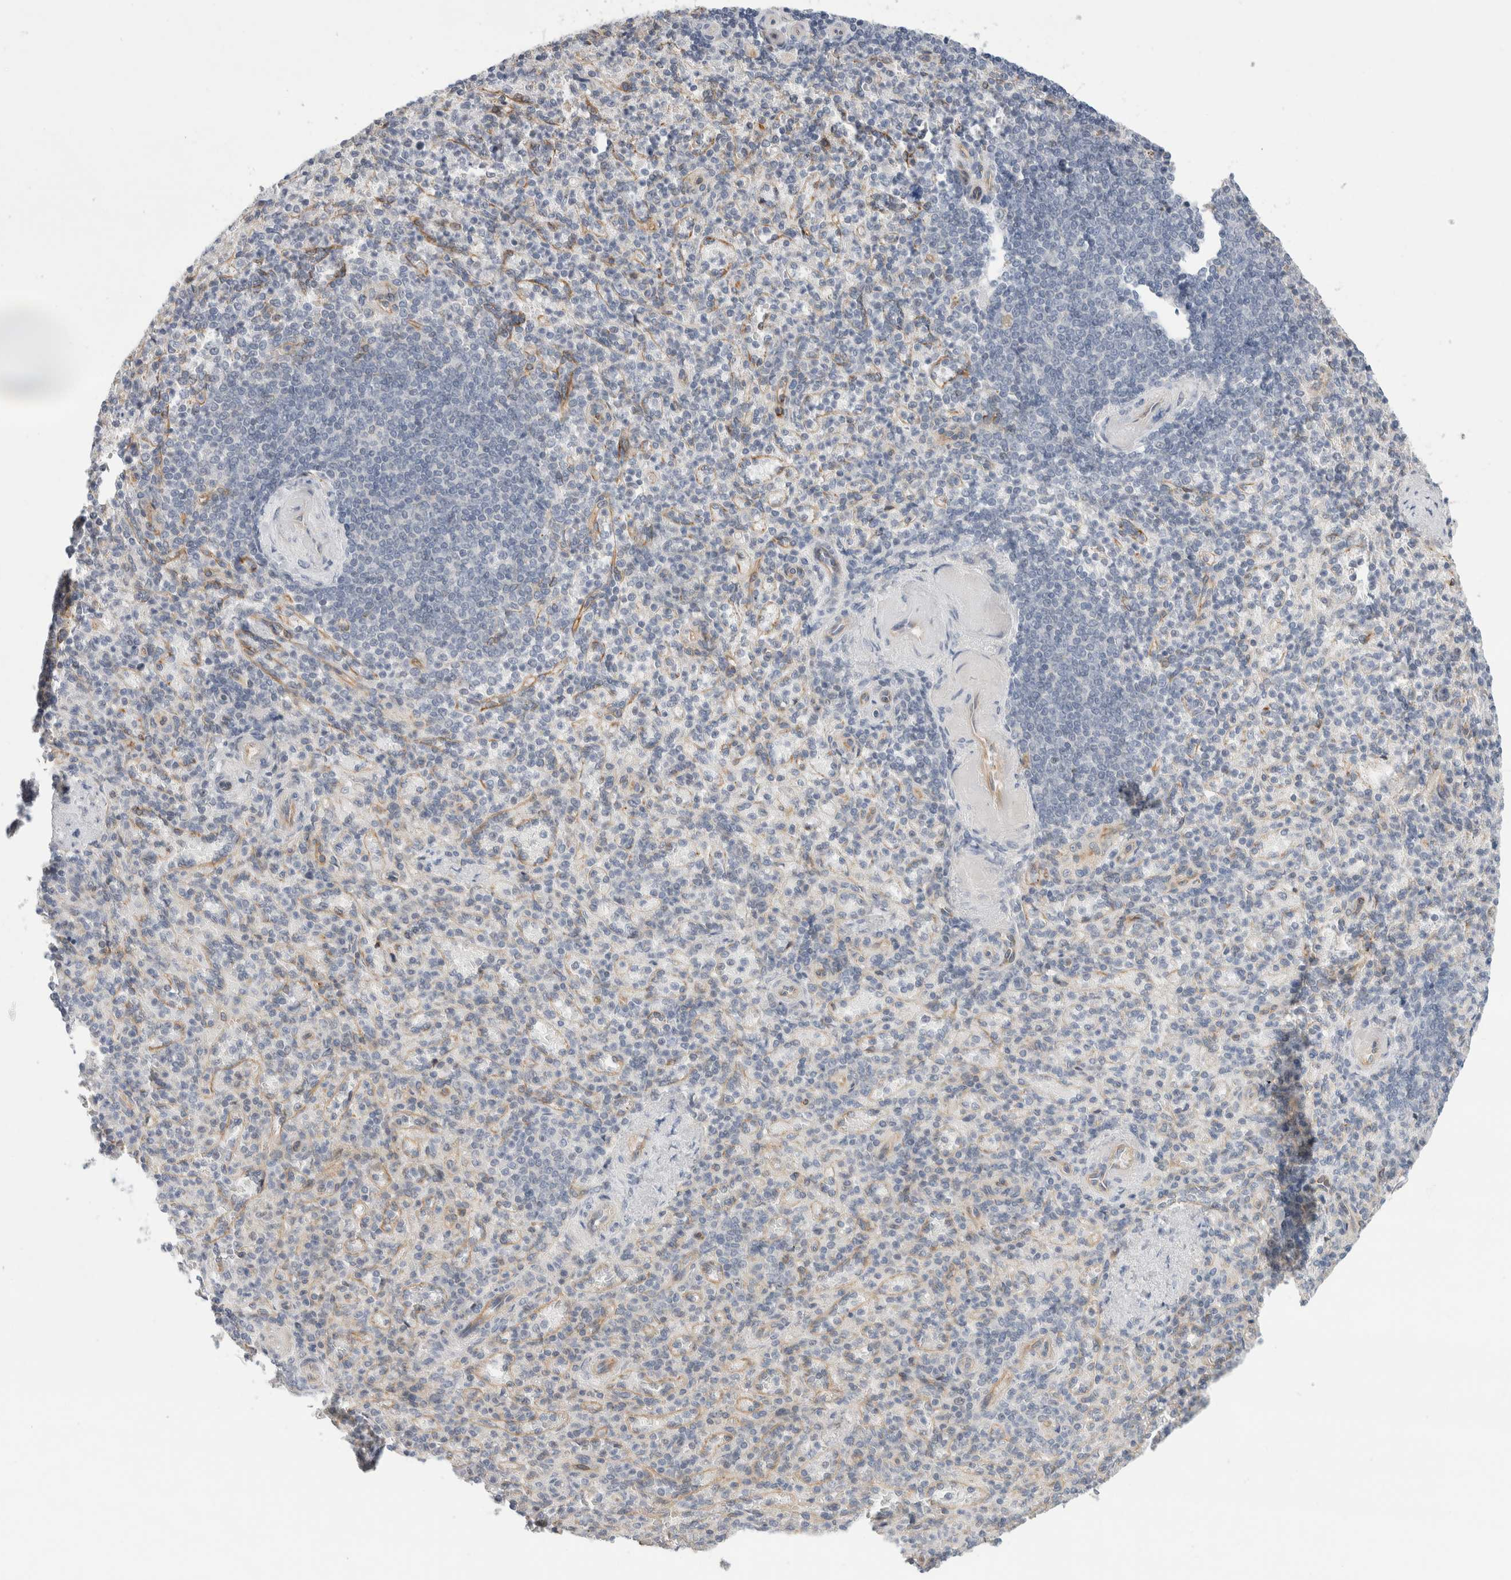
{"staining": {"intensity": "negative", "quantity": "none", "location": "none"}, "tissue": "spleen", "cell_type": "Cells in red pulp", "image_type": "normal", "snomed": [{"axis": "morphology", "description": "Normal tissue, NOS"}, {"axis": "topography", "description": "Spleen"}], "caption": "Normal spleen was stained to show a protein in brown. There is no significant staining in cells in red pulp. Brightfield microscopy of IHC stained with DAB (brown) and hematoxylin (blue), captured at high magnification.", "gene": "SYTL5", "patient": {"sex": "female", "age": 74}}